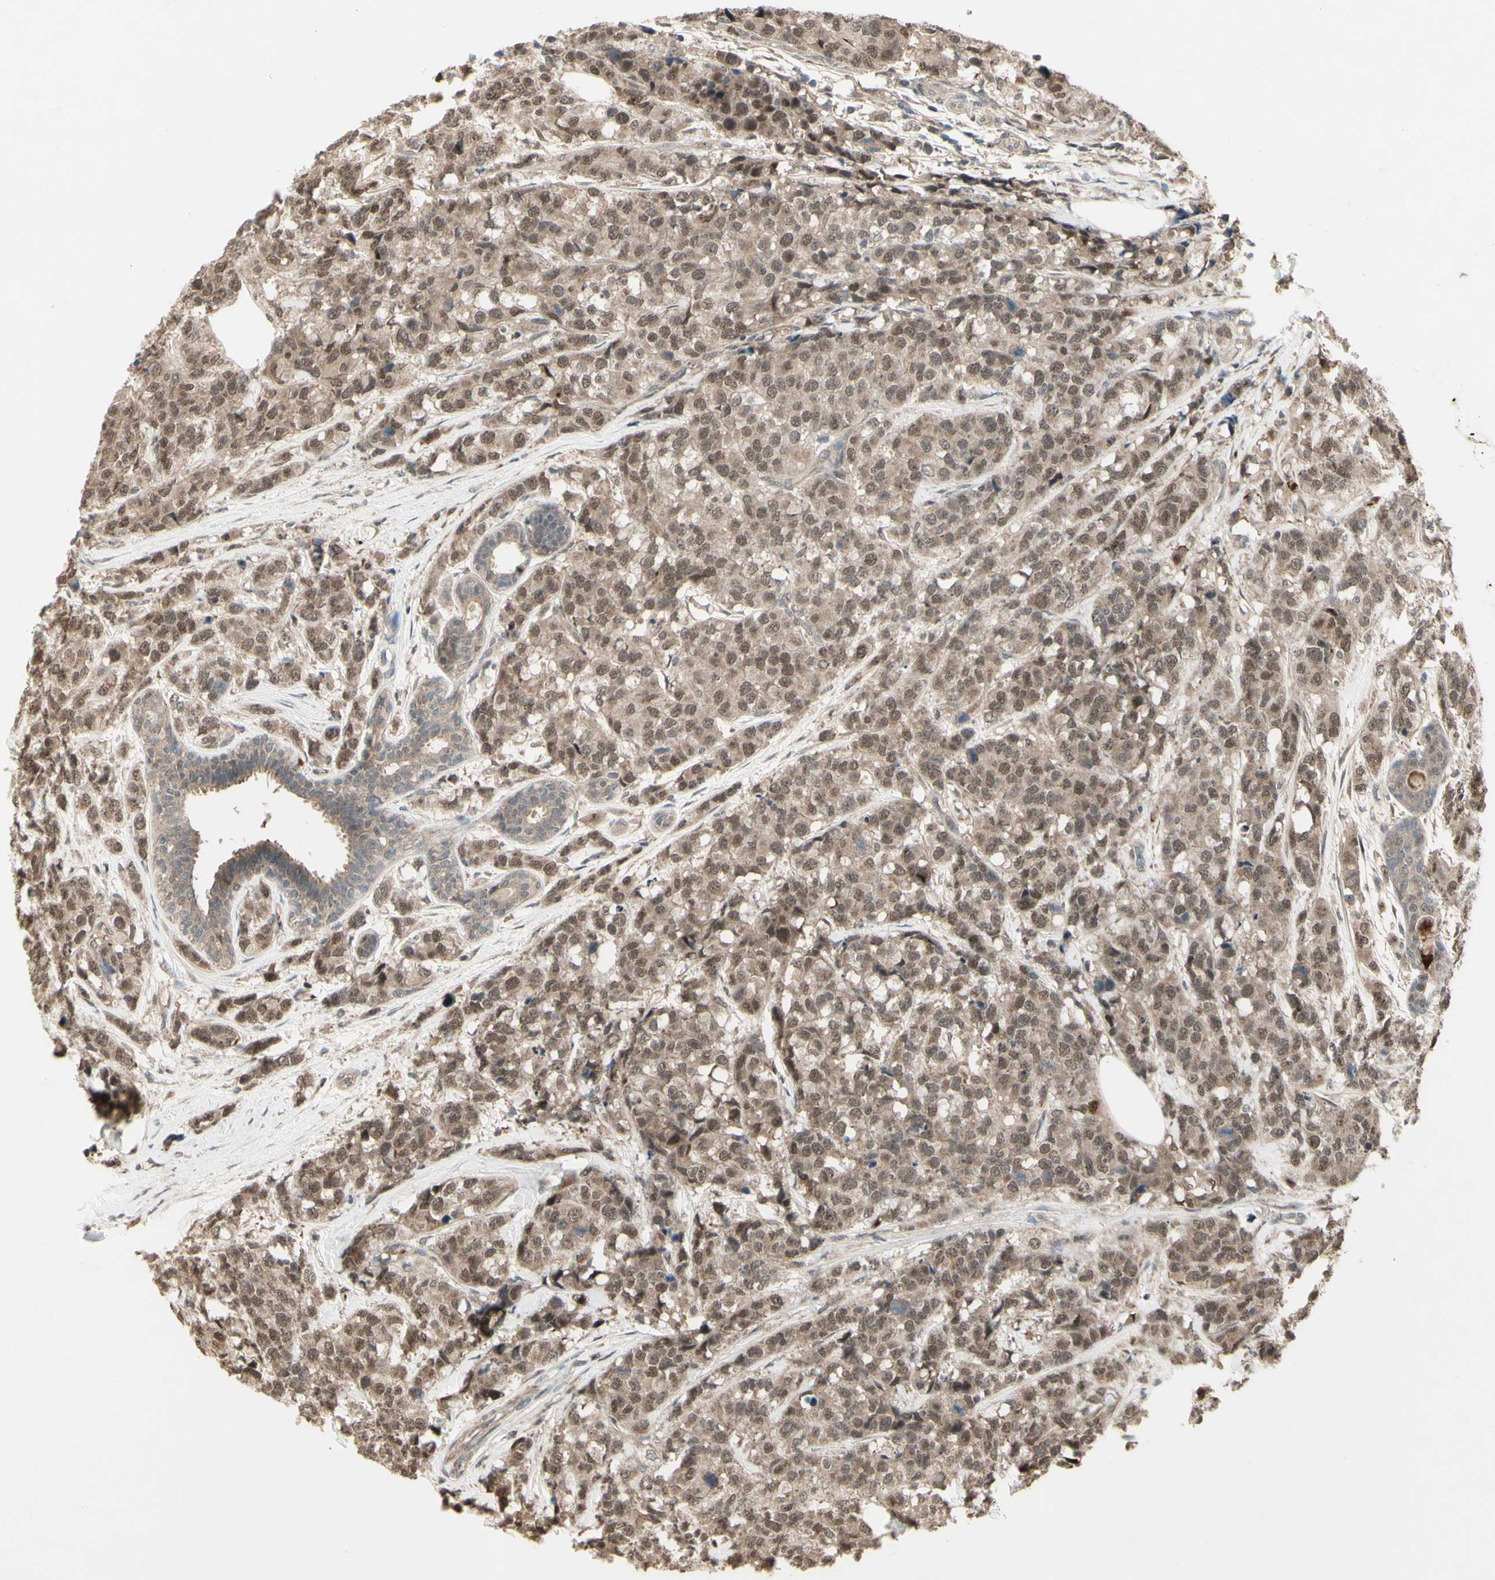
{"staining": {"intensity": "moderate", "quantity": ">75%", "location": "cytoplasmic/membranous,nuclear"}, "tissue": "breast cancer", "cell_type": "Tumor cells", "image_type": "cancer", "snomed": [{"axis": "morphology", "description": "Lobular carcinoma"}, {"axis": "topography", "description": "Breast"}], "caption": "Brown immunohistochemical staining in breast cancer demonstrates moderate cytoplasmic/membranous and nuclear positivity in approximately >75% of tumor cells. The staining was performed using DAB (3,3'-diaminobenzidine), with brown indicating positive protein expression. Nuclei are stained blue with hematoxylin.", "gene": "MLF2", "patient": {"sex": "female", "age": 59}}